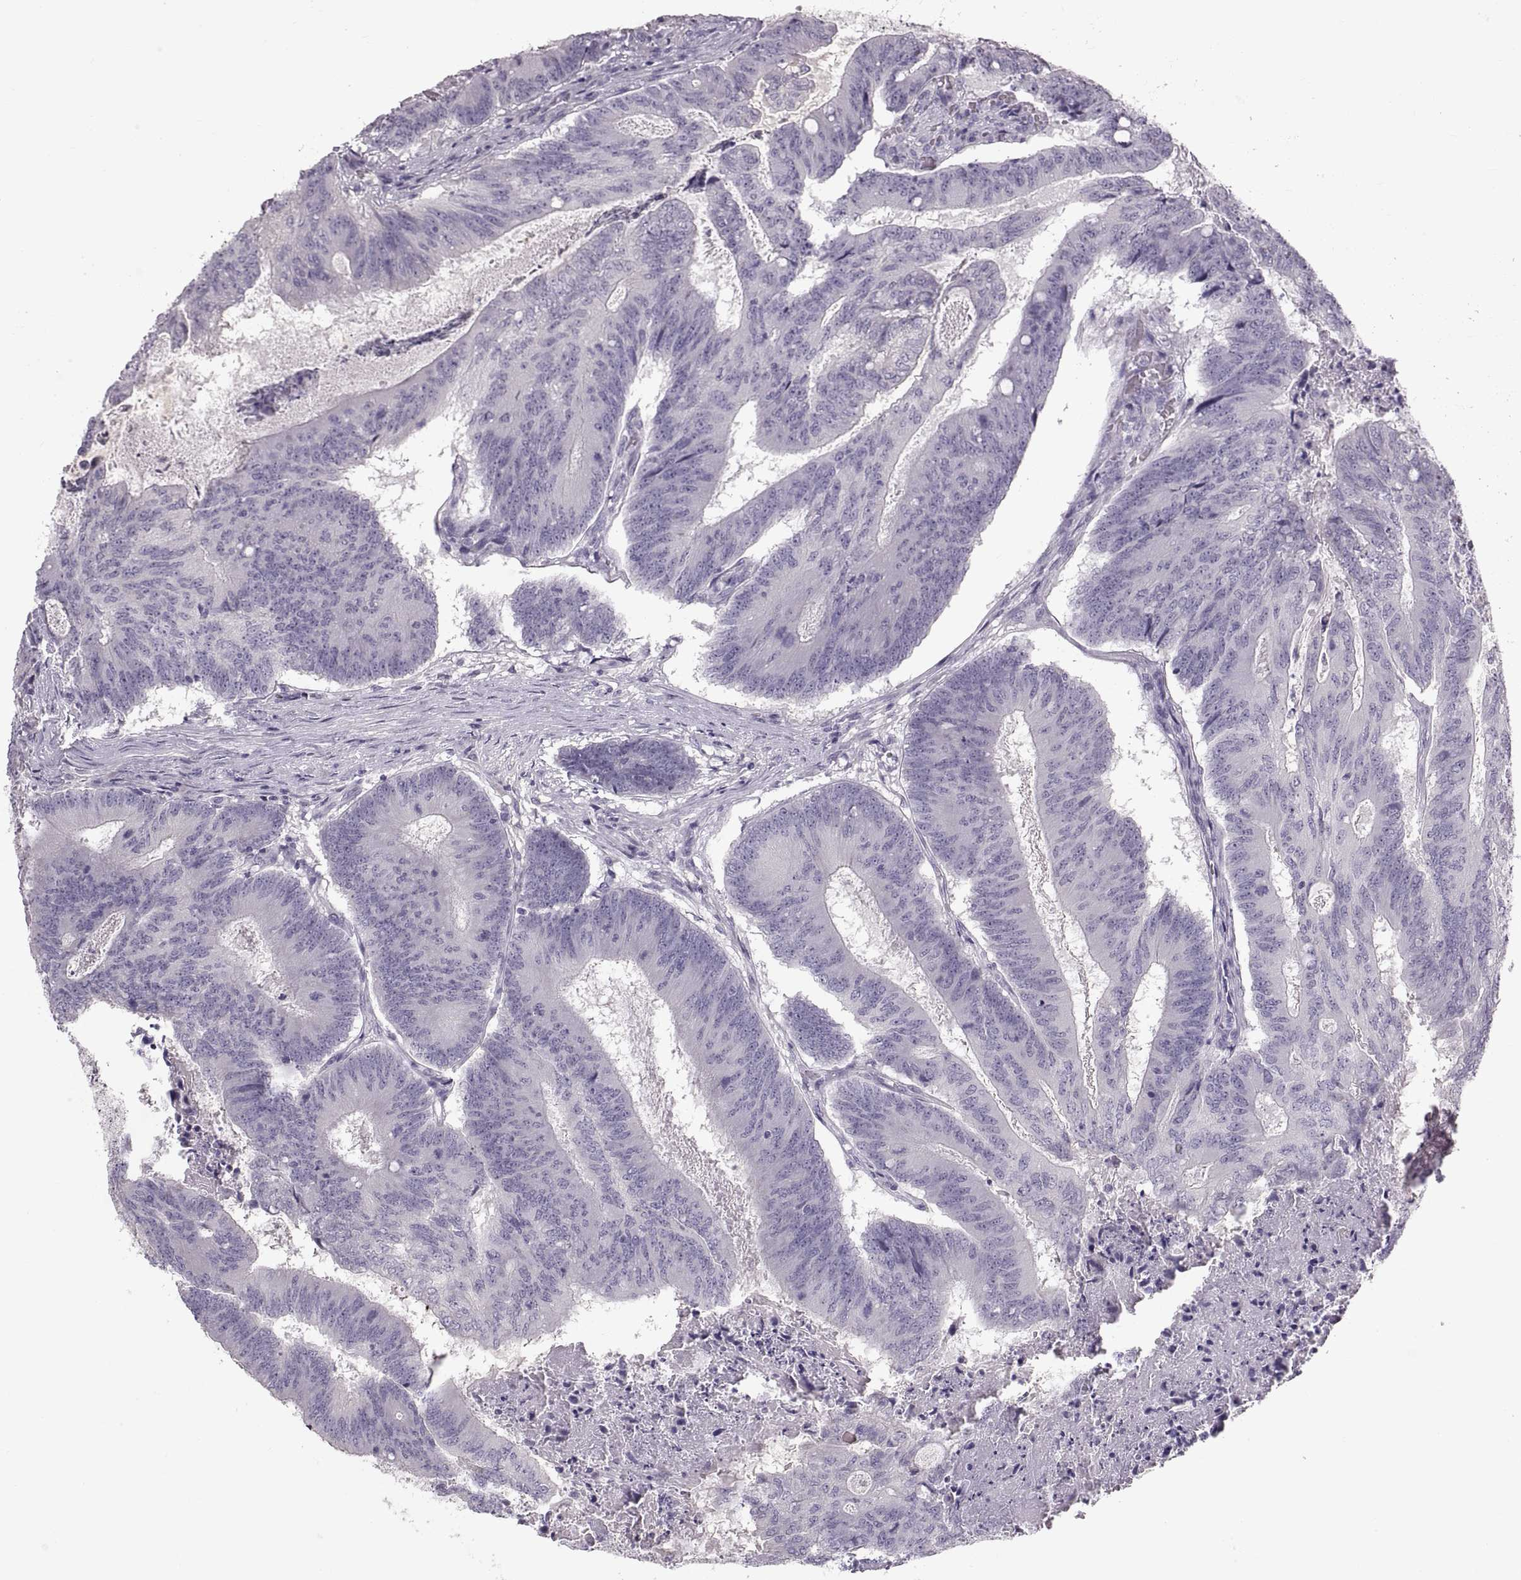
{"staining": {"intensity": "negative", "quantity": "none", "location": "none"}, "tissue": "colorectal cancer", "cell_type": "Tumor cells", "image_type": "cancer", "snomed": [{"axis": "morphology", "description": "Adenocarcinoma, NOS"}, {"axis": "topography", "description": "Colon"}], "caption": "The image reveals no significant staining in tumor cells of colorectal cancer (adenocarcinoma).", "gene": "WFDC8", "patient": {"sex": "female", "age": 70}}